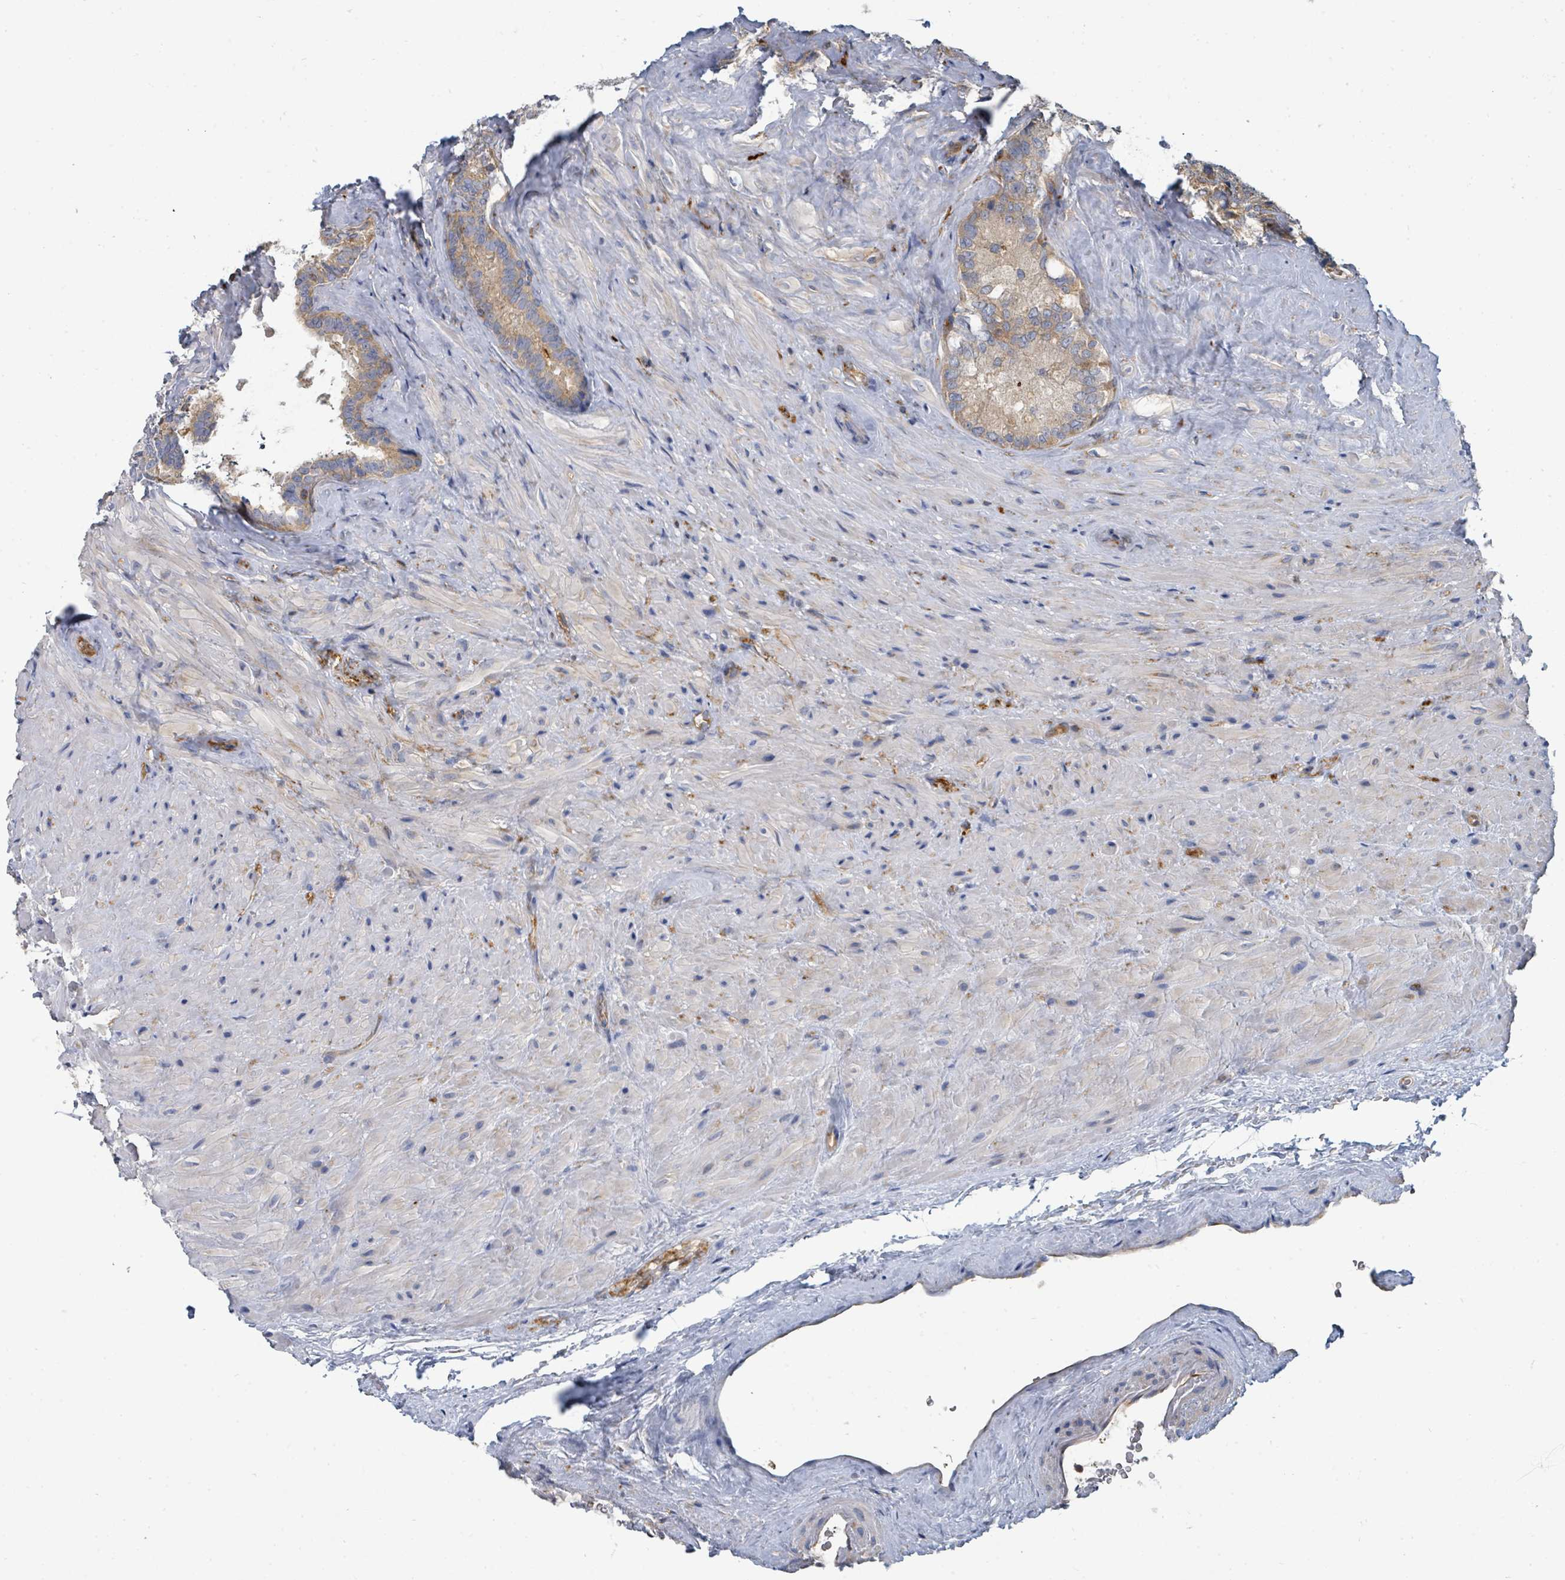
{"staining": {"intensity": "moderate", "quantity": "25%-75%", "location": "cytoplasmic/membranous"}, "tissue": "seminal vesicle", "cell_type": "Glandular cells", "image_type": "normal", "snomed": [{"axis": "morphology", "description": "Normal tissue, NOS"}, {"axis": "topography", "description": "Seminal veicle"}], "caption": "Moderate cytoplasmic/membranous staining is appreciated in about 25%-75% of glandular cells in unremarkable seminal vesicle. (DAB IHC with brightfield microscopy, high magnification).", "gene": "BOLA2B", "patient": {"sex": "male", "age": 62}}